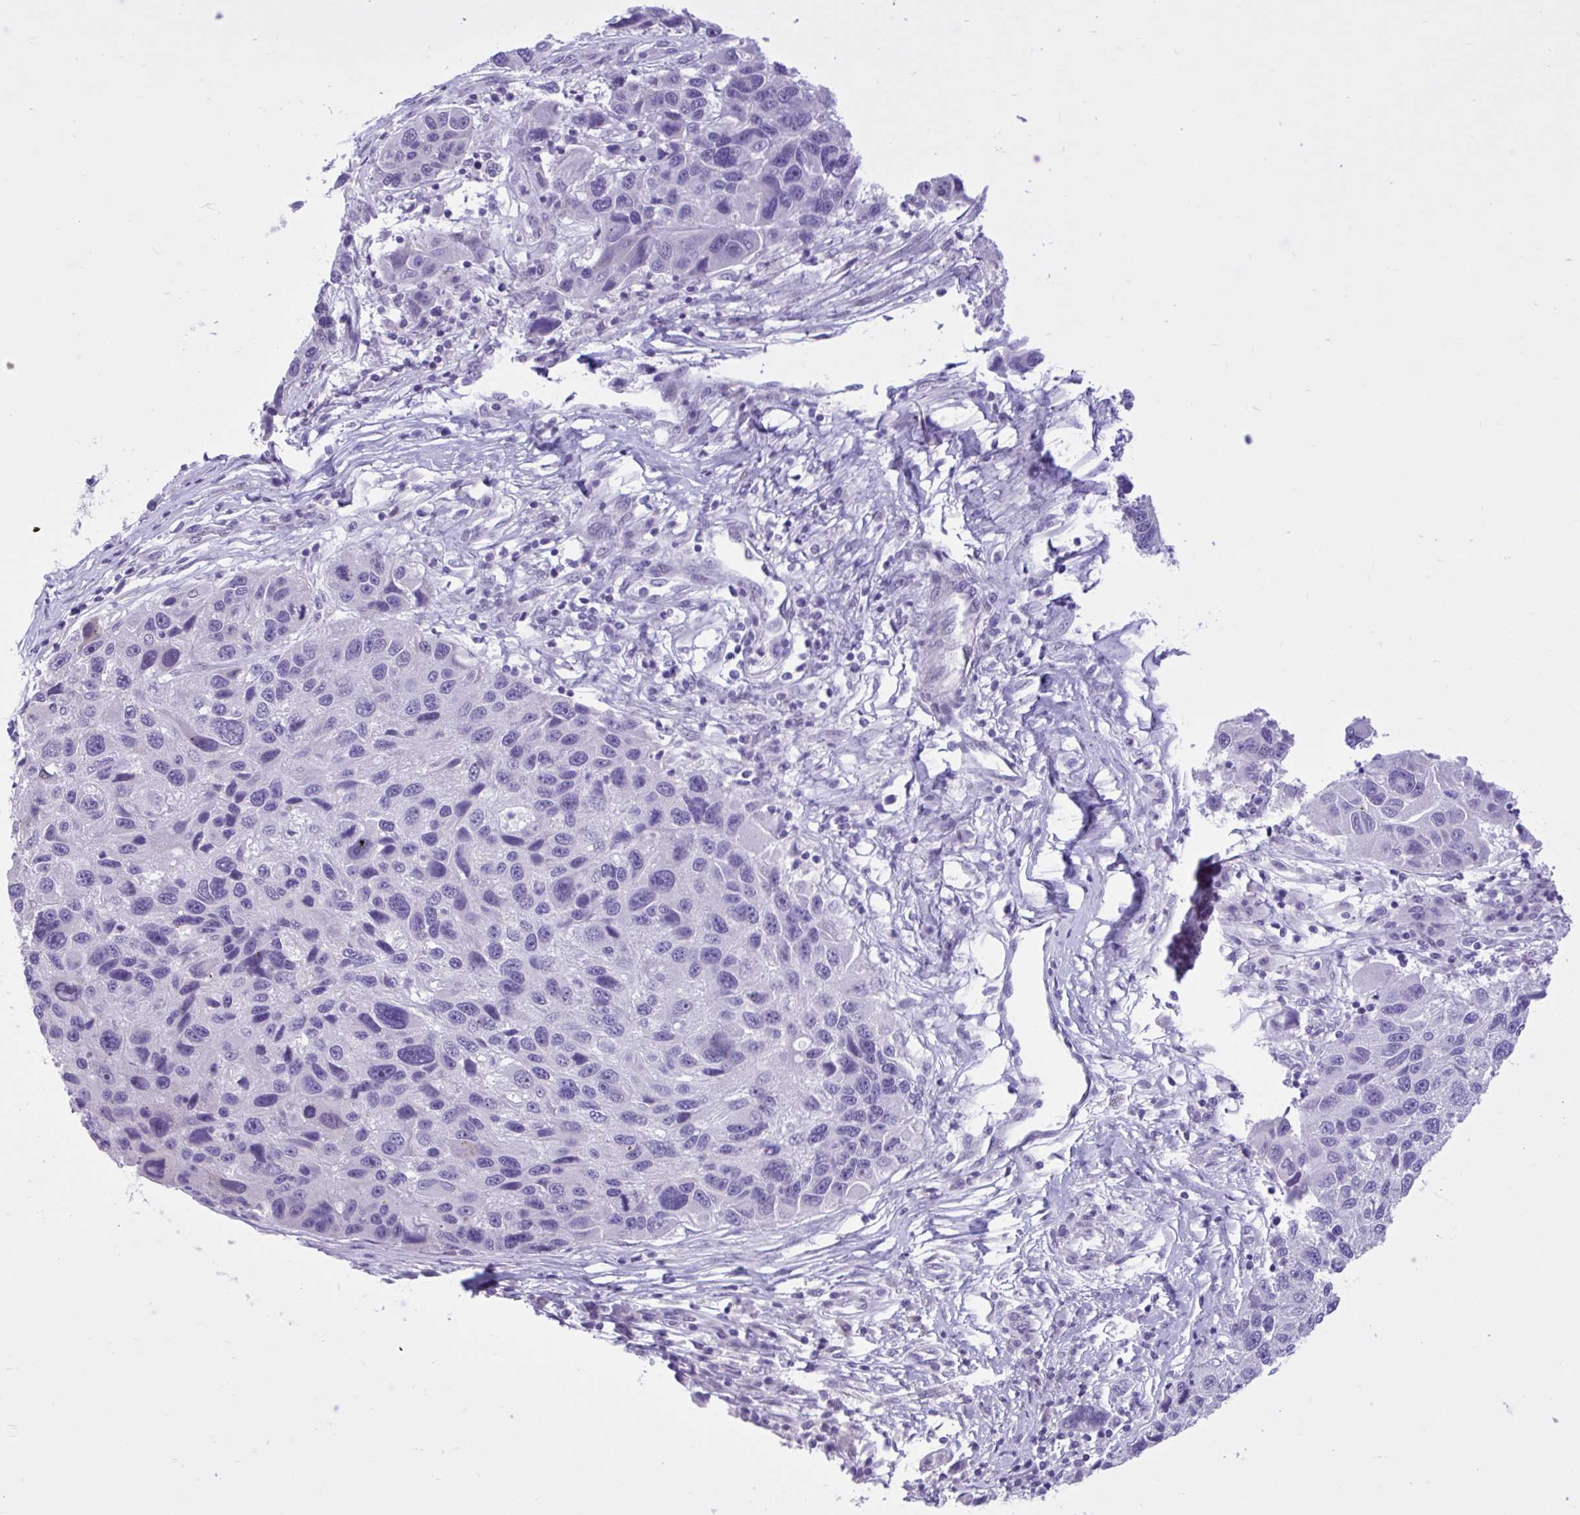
{"staining": {"intensity": "negative", "quantity": "none", "location": "none"}, "tissue": "melanoma", "cell_type": "Tumor cells", "image_type": "cancer", "snomed": [{"axis": "morphology", "description": "Malignant melanoma, NOS"}, {"axis": "topography", "description": "Skin"}], "caption": "This photomicrograph is of malignant melanoma stained with IHC to label a protein in brown with the nuclei are counter-stained blue. There is no staining in tumor cells. Nuclei are stained in blue.", "gene": "FAM153A", "patient": {"sex": "male", "age": 53}}